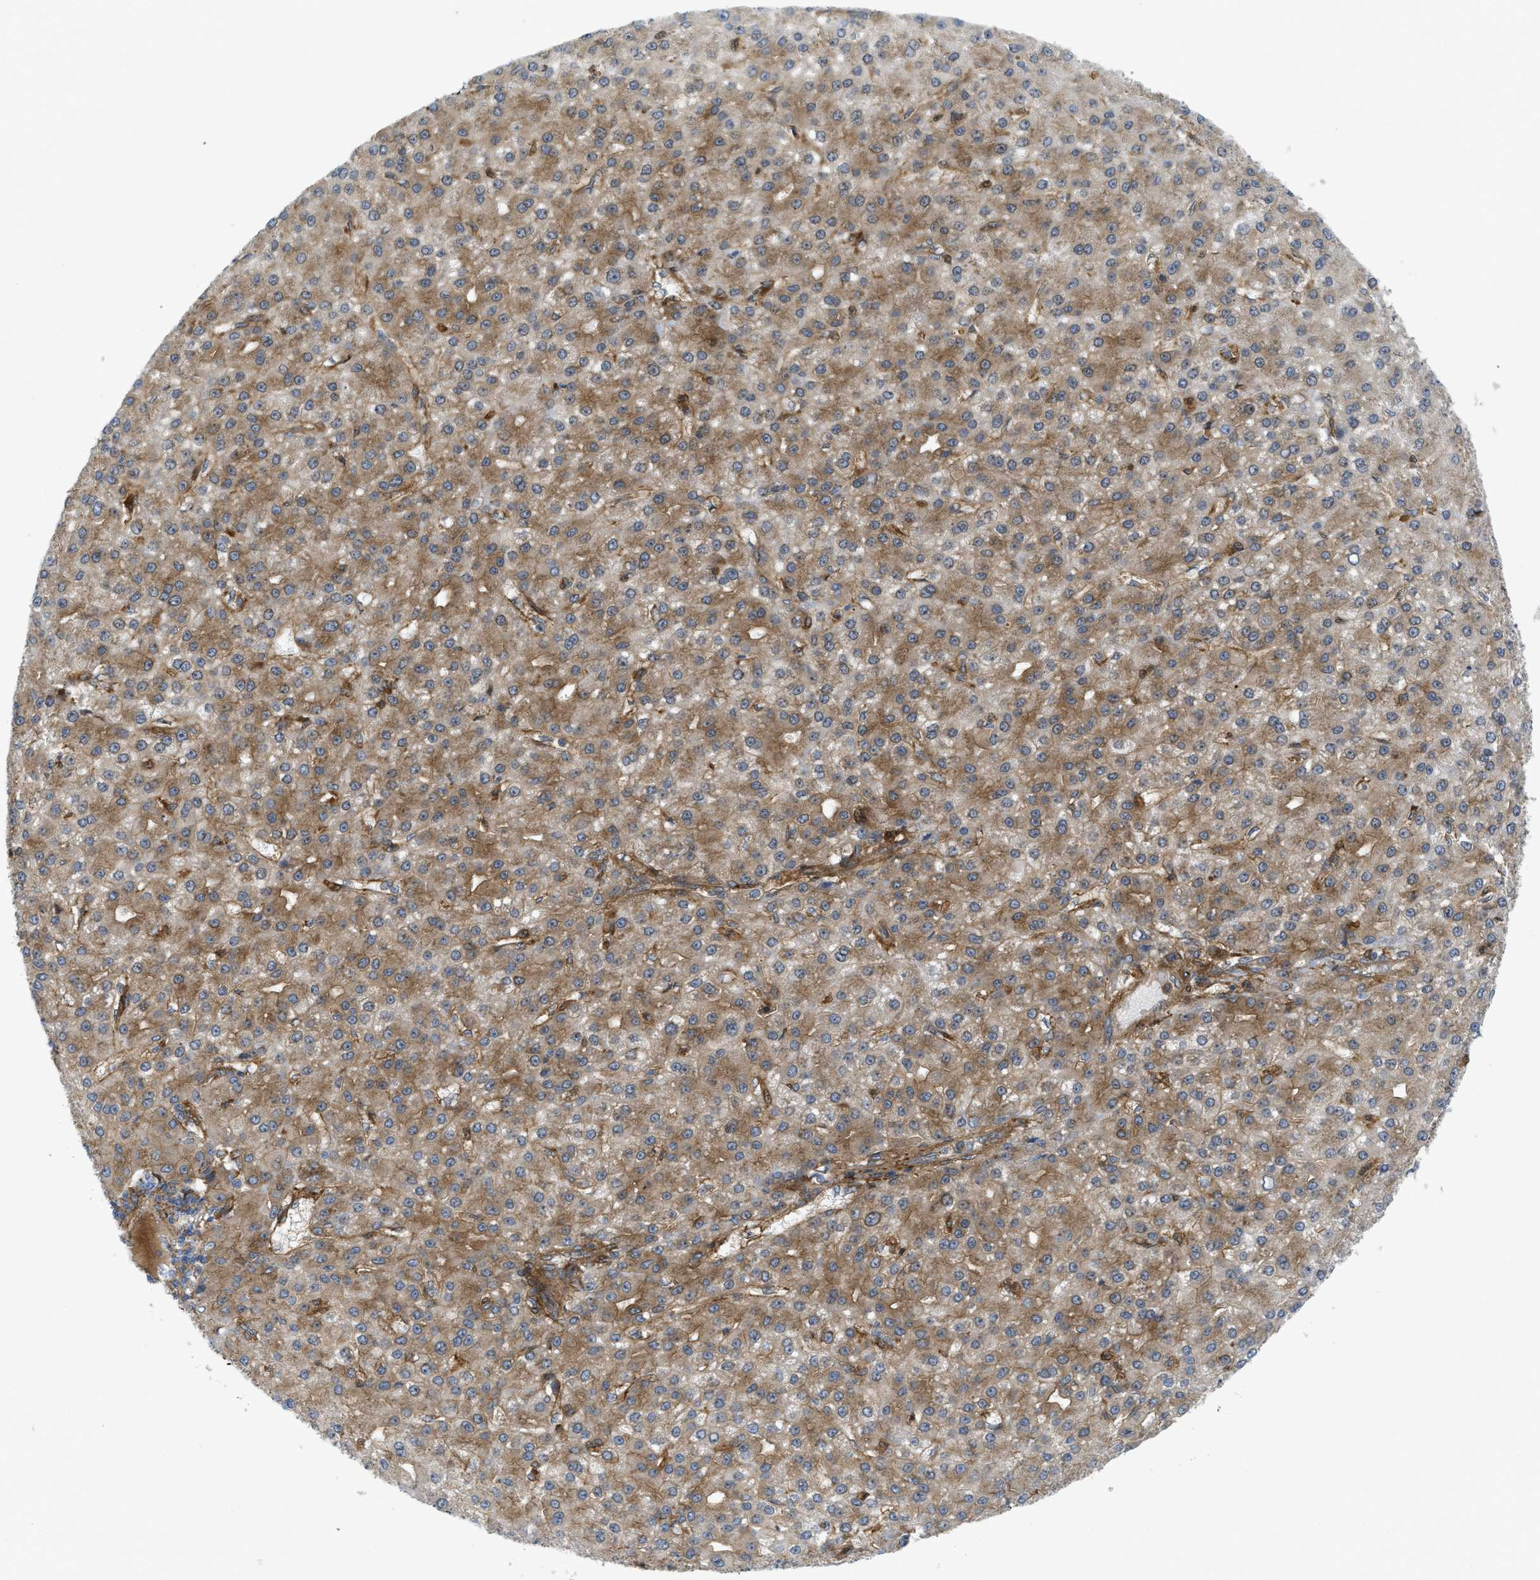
{"staining": {"intensity": "moderate", "quantity": ">75%", "location": "cytoplasmic/membranous"}, "tissue": "liver cancer", "cell_type": "Tumor cells", "image_type": "cancer", "snomed": [{"axis": "morphology", "description": "Carcinoma, Hepatocellular, NOS"}, {"axis": "topography", "description": "Liver"}], "caption": "Immunohistochemistry (IHC) micrograph of human liver cancer stained for a protein (brown), which reveals medium levels of moderate cytoplasmic/membranous staining in about >75% of tumor cells.", "gene": "PICALM", "patient": {"sex": "male", "age": 67}}